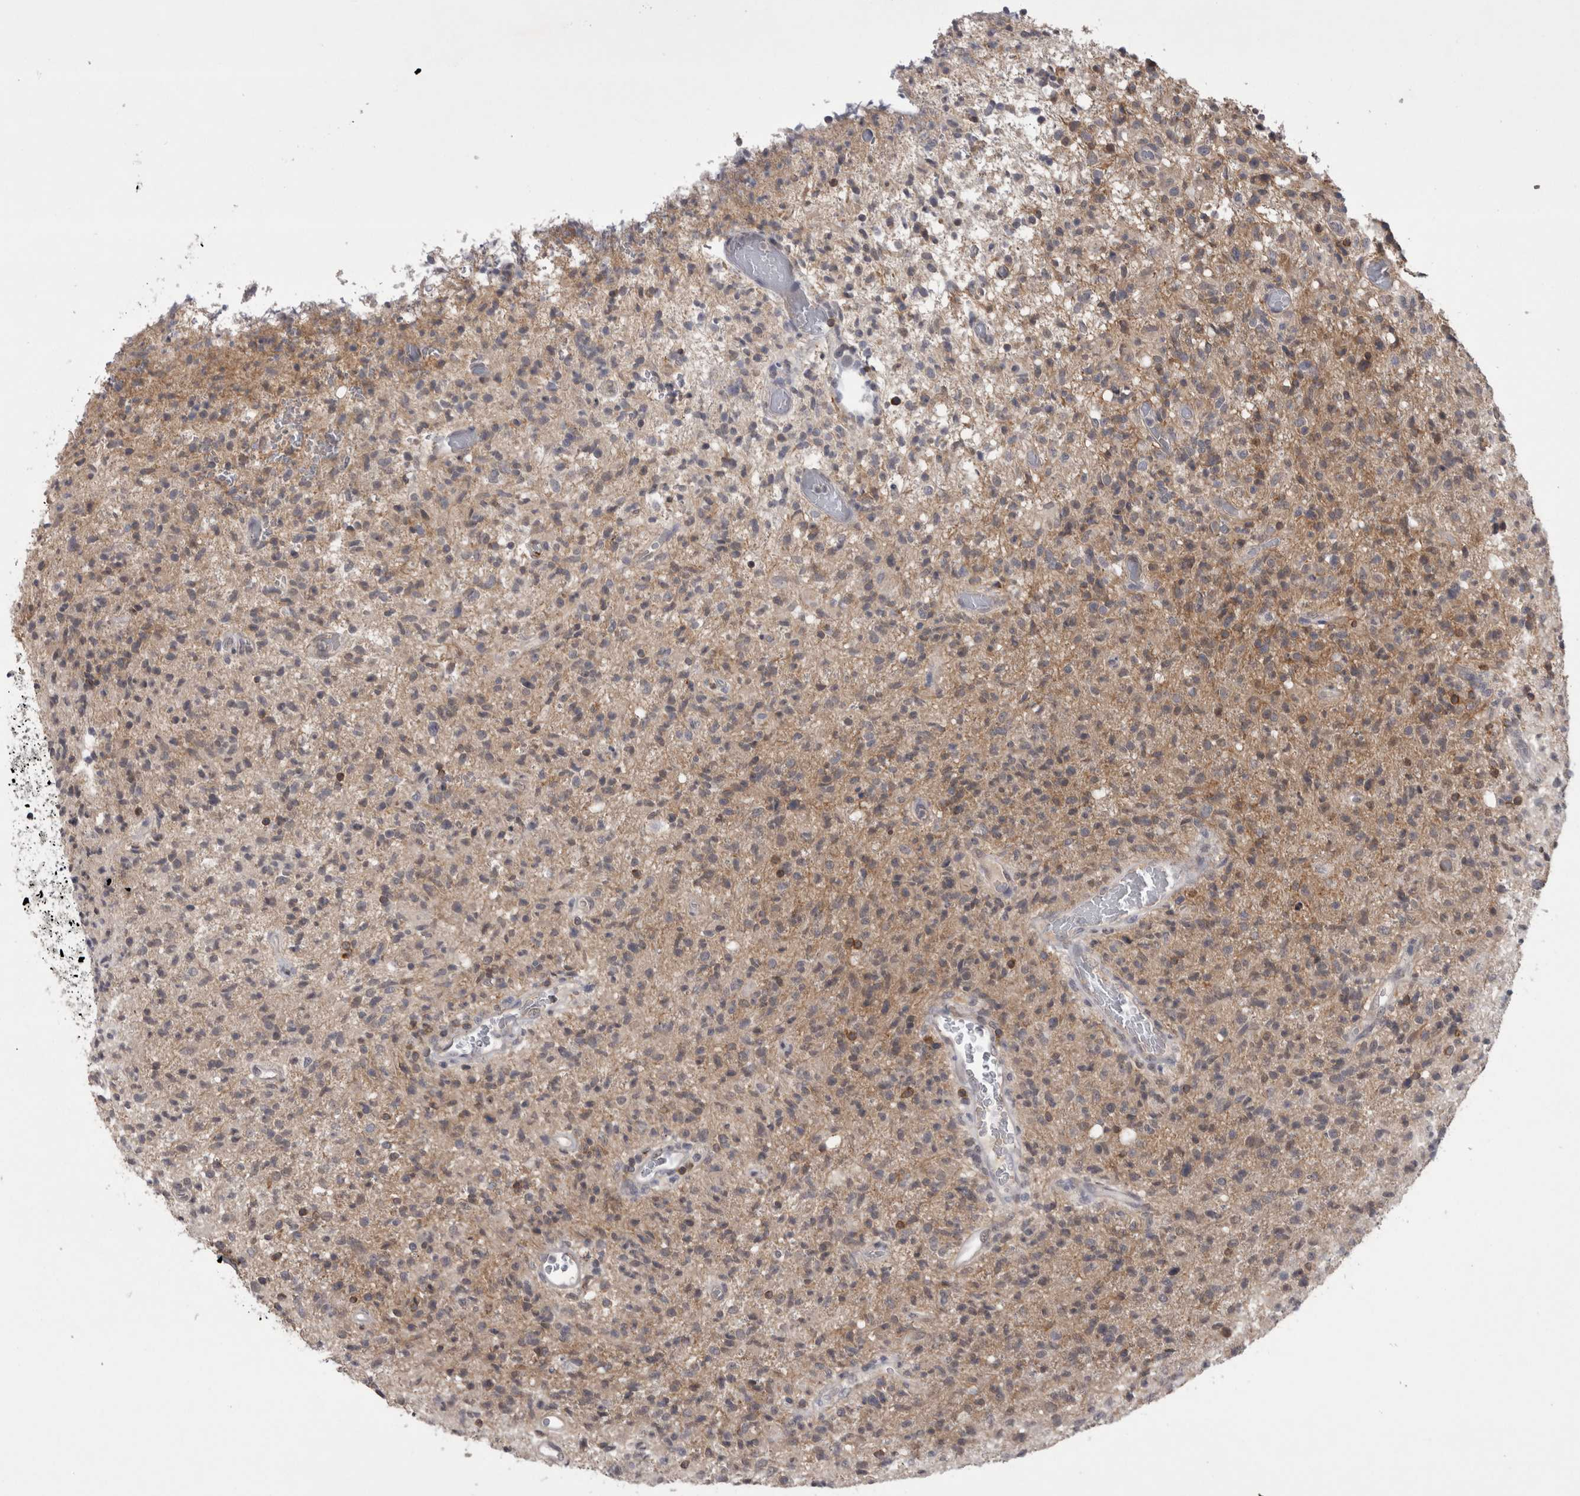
{"staining": {"intensity": "weak", "quantity": "25%-75%", "location": "cytoplasmic/membranous"}, "tissue": "glioma", "cell_type": "Tumor cells", "image_type": "cancer", "snomed": [{"axis": "morphology", "description": "Glioma, malignant, High grade"}, {"axis": "topography", "description": "Brain"}], "caption": "This is an image of immunohistochemistry (IHC) staining of glioma, which shows weak expression in the cytoplasmic/membranous of tumor cells.", "gene": "NFATC2", "patient": {"sex": "female", "age": 57}}